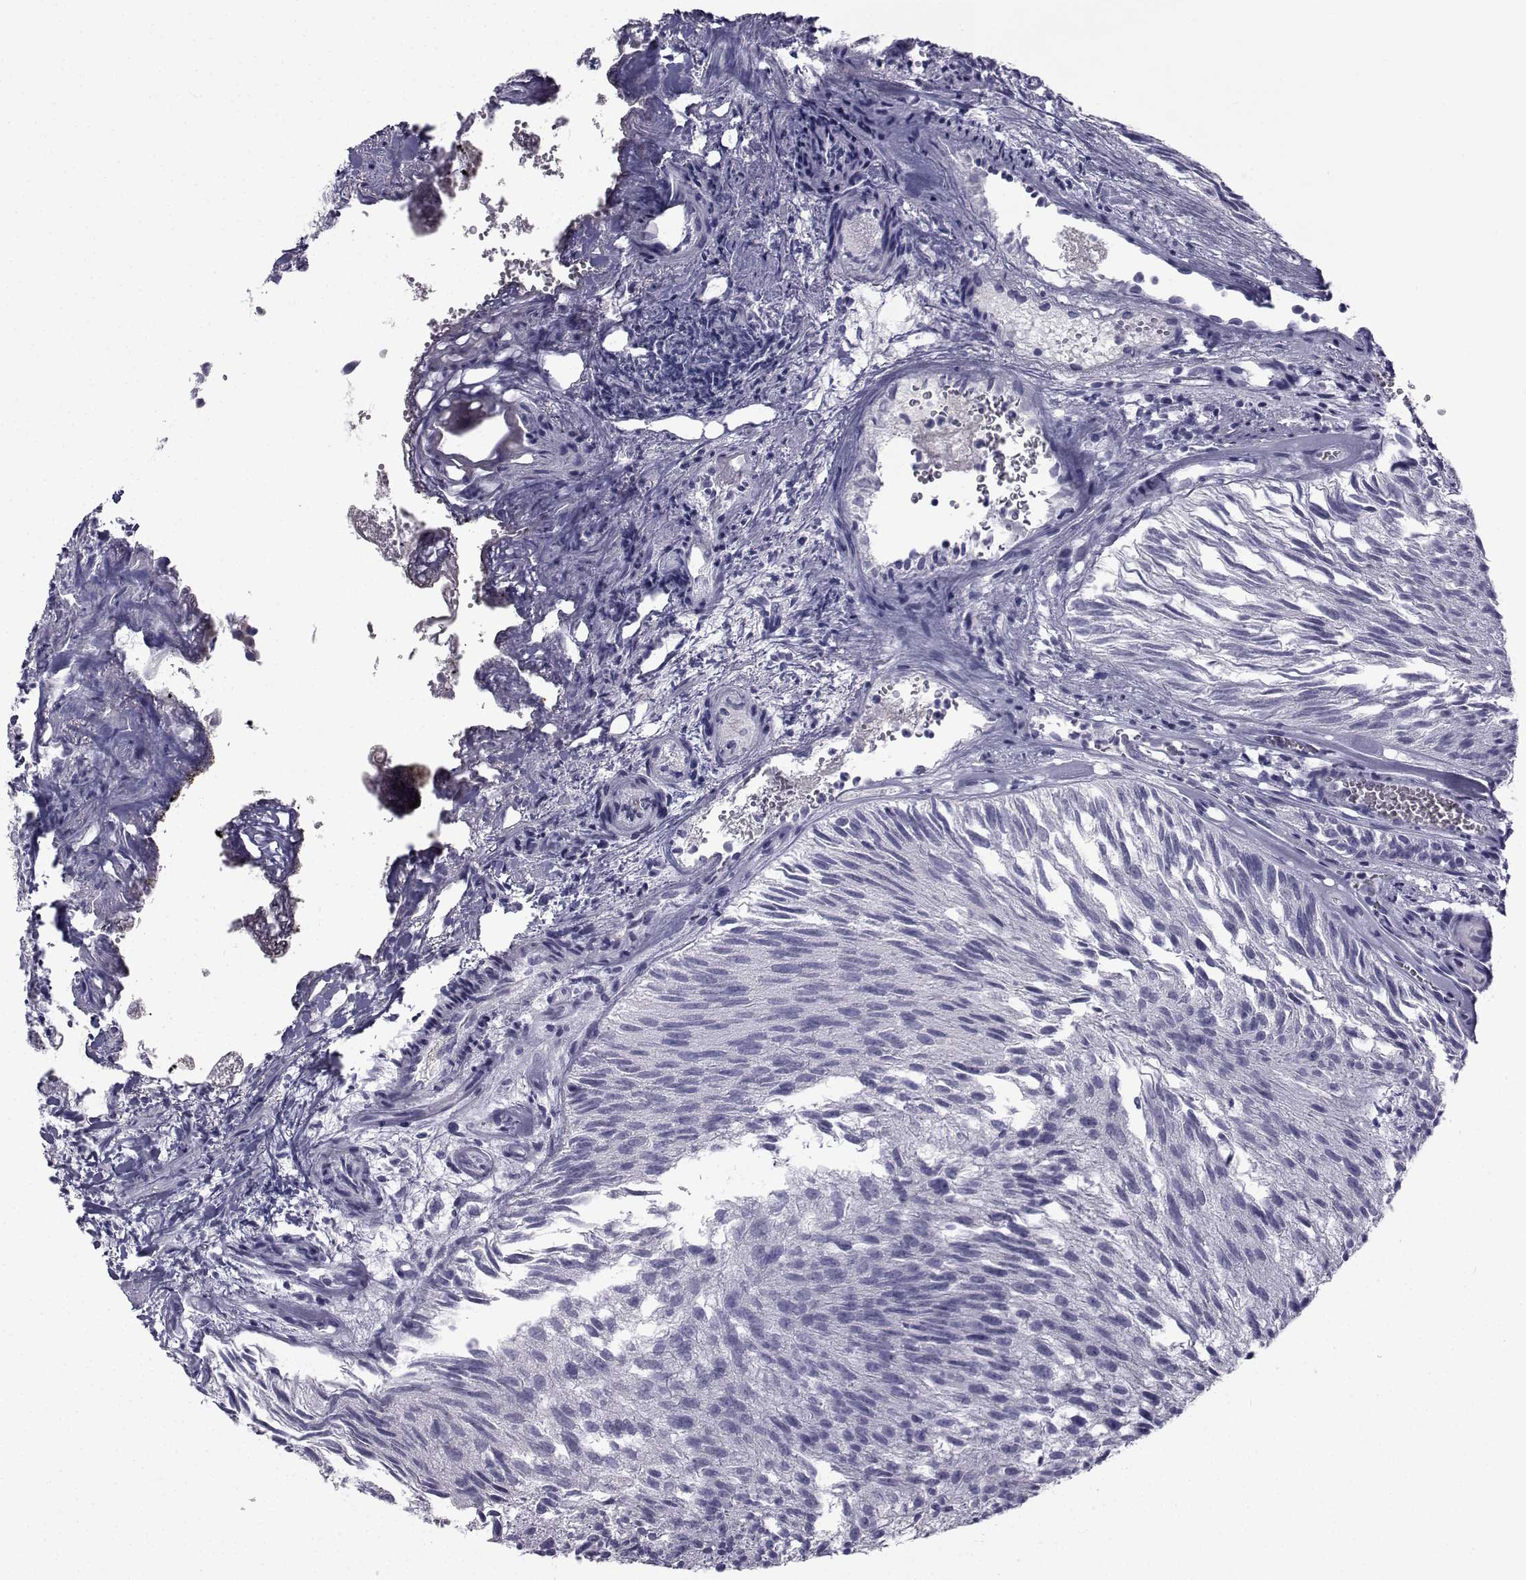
{"staining": {"intensity": "negative", "quantity": "none", "location": "none"}, "tissue": "urothelial cancer", "cell_type": "Tumor cells", "image_type": "cancer", "snomed": [{"axis": "morphology", "description": "Urothelial carcinoma, Low grade"}, {"axis": "topography", "description": "Urinary bladder"}], "caption": "This is an immunohistochemistry (IHC) micrograph of human low-grade urothelial carcinoma. There is no positivity in tumor cells.", "gene": "FDXR", "patient": {"sex": "female", "age": 87}}